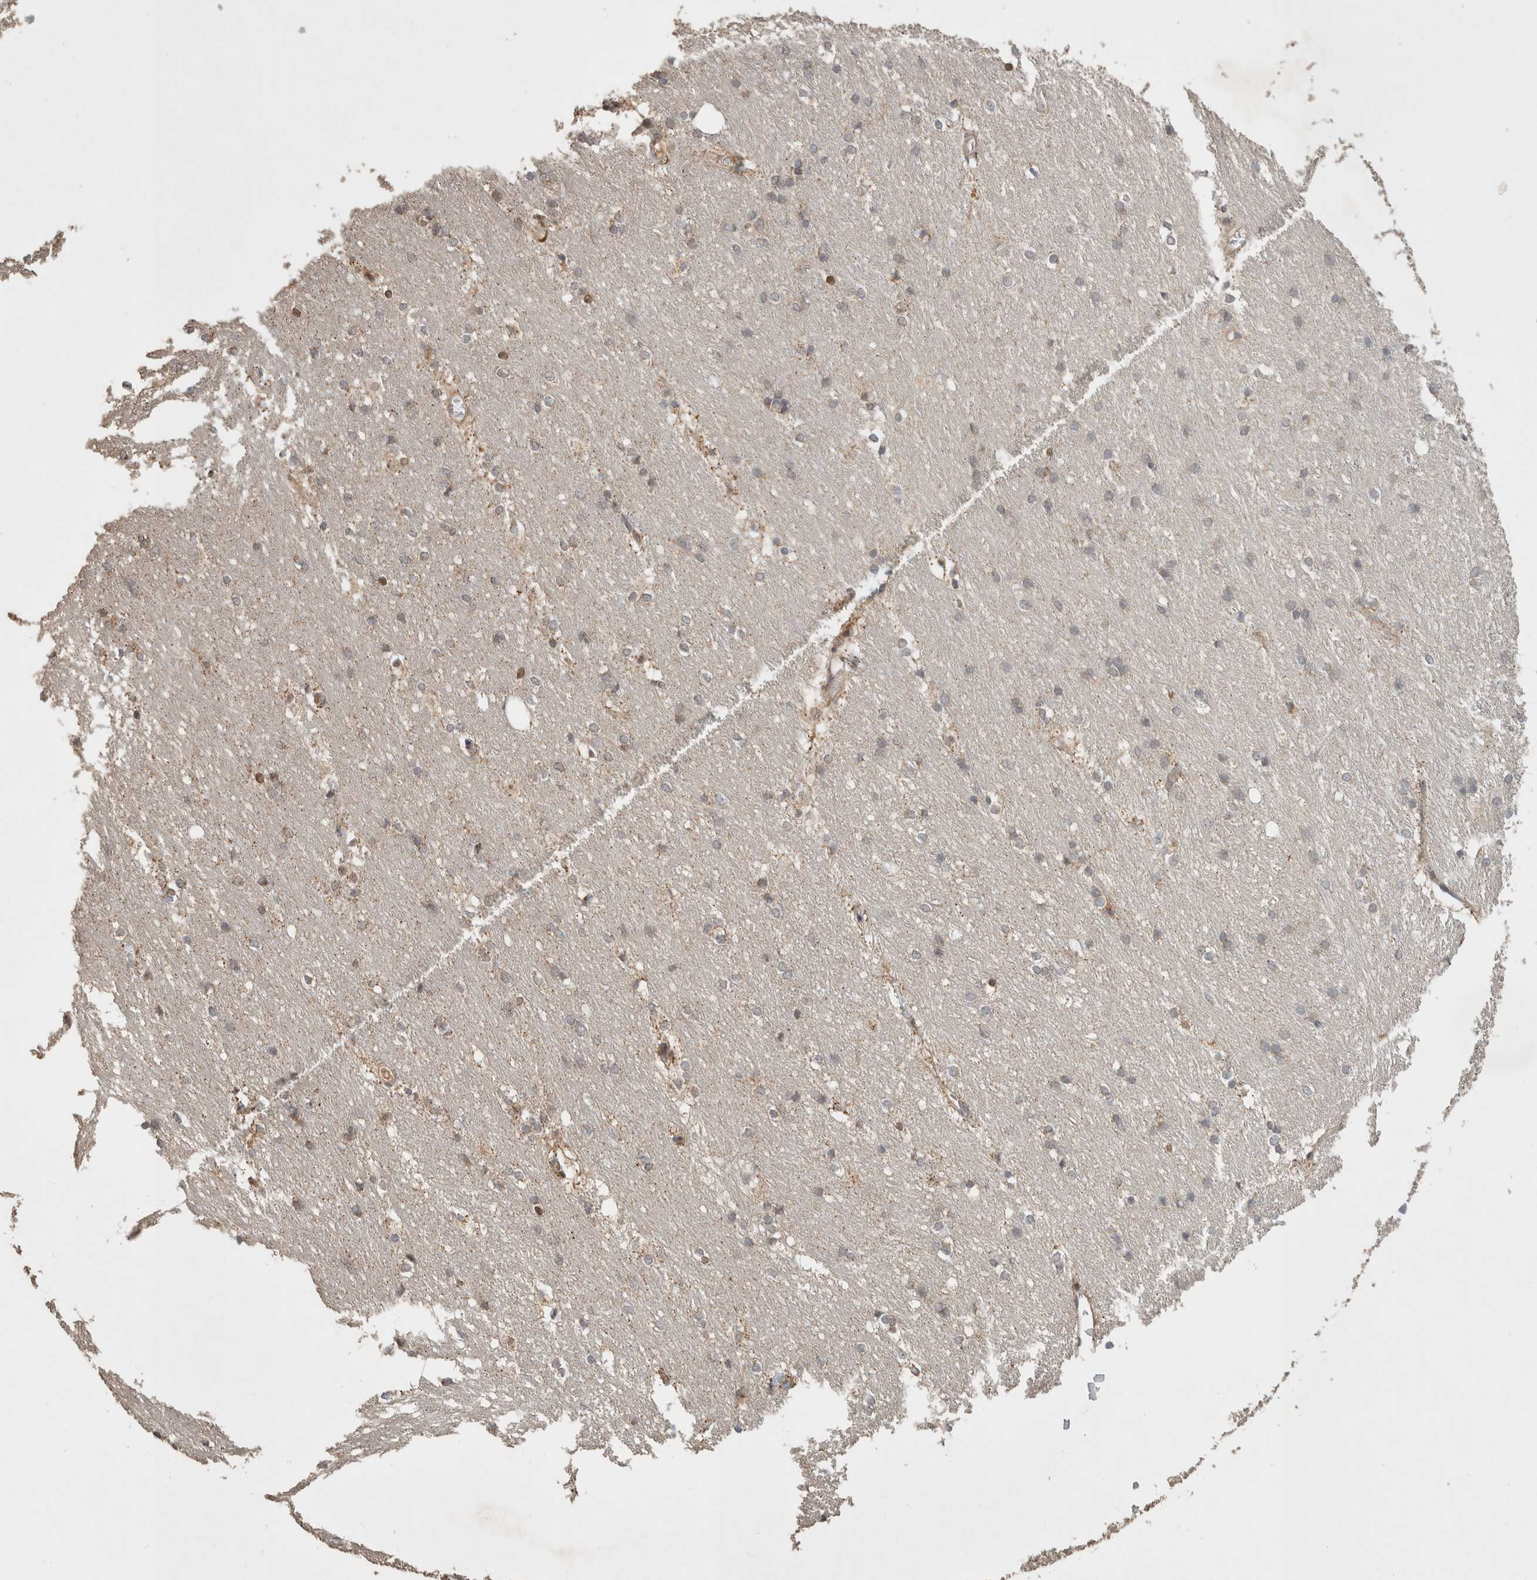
{"staining": {"intensity": "strong", "quantity": "25%-75%", "location": "cytoplasmic/membranous"}, "tissue": "caudate", "cell_type": "Glial cells", "image_type": "normal", "snomed": [{"axis": "morphology", "description": "Normal tissue, NOS"}, {"axis": "topography", "description": "Lateral ventricle wall"}], "caption": "The immunohistochemical stain highlights strong cytoplasmic/membranous staining in glial cells of unremarkable caudate. (IHC, brightfield microscopy, high magnification).", "gene": "CAAP1", "patient": {"sex": "female", "age": 19}}